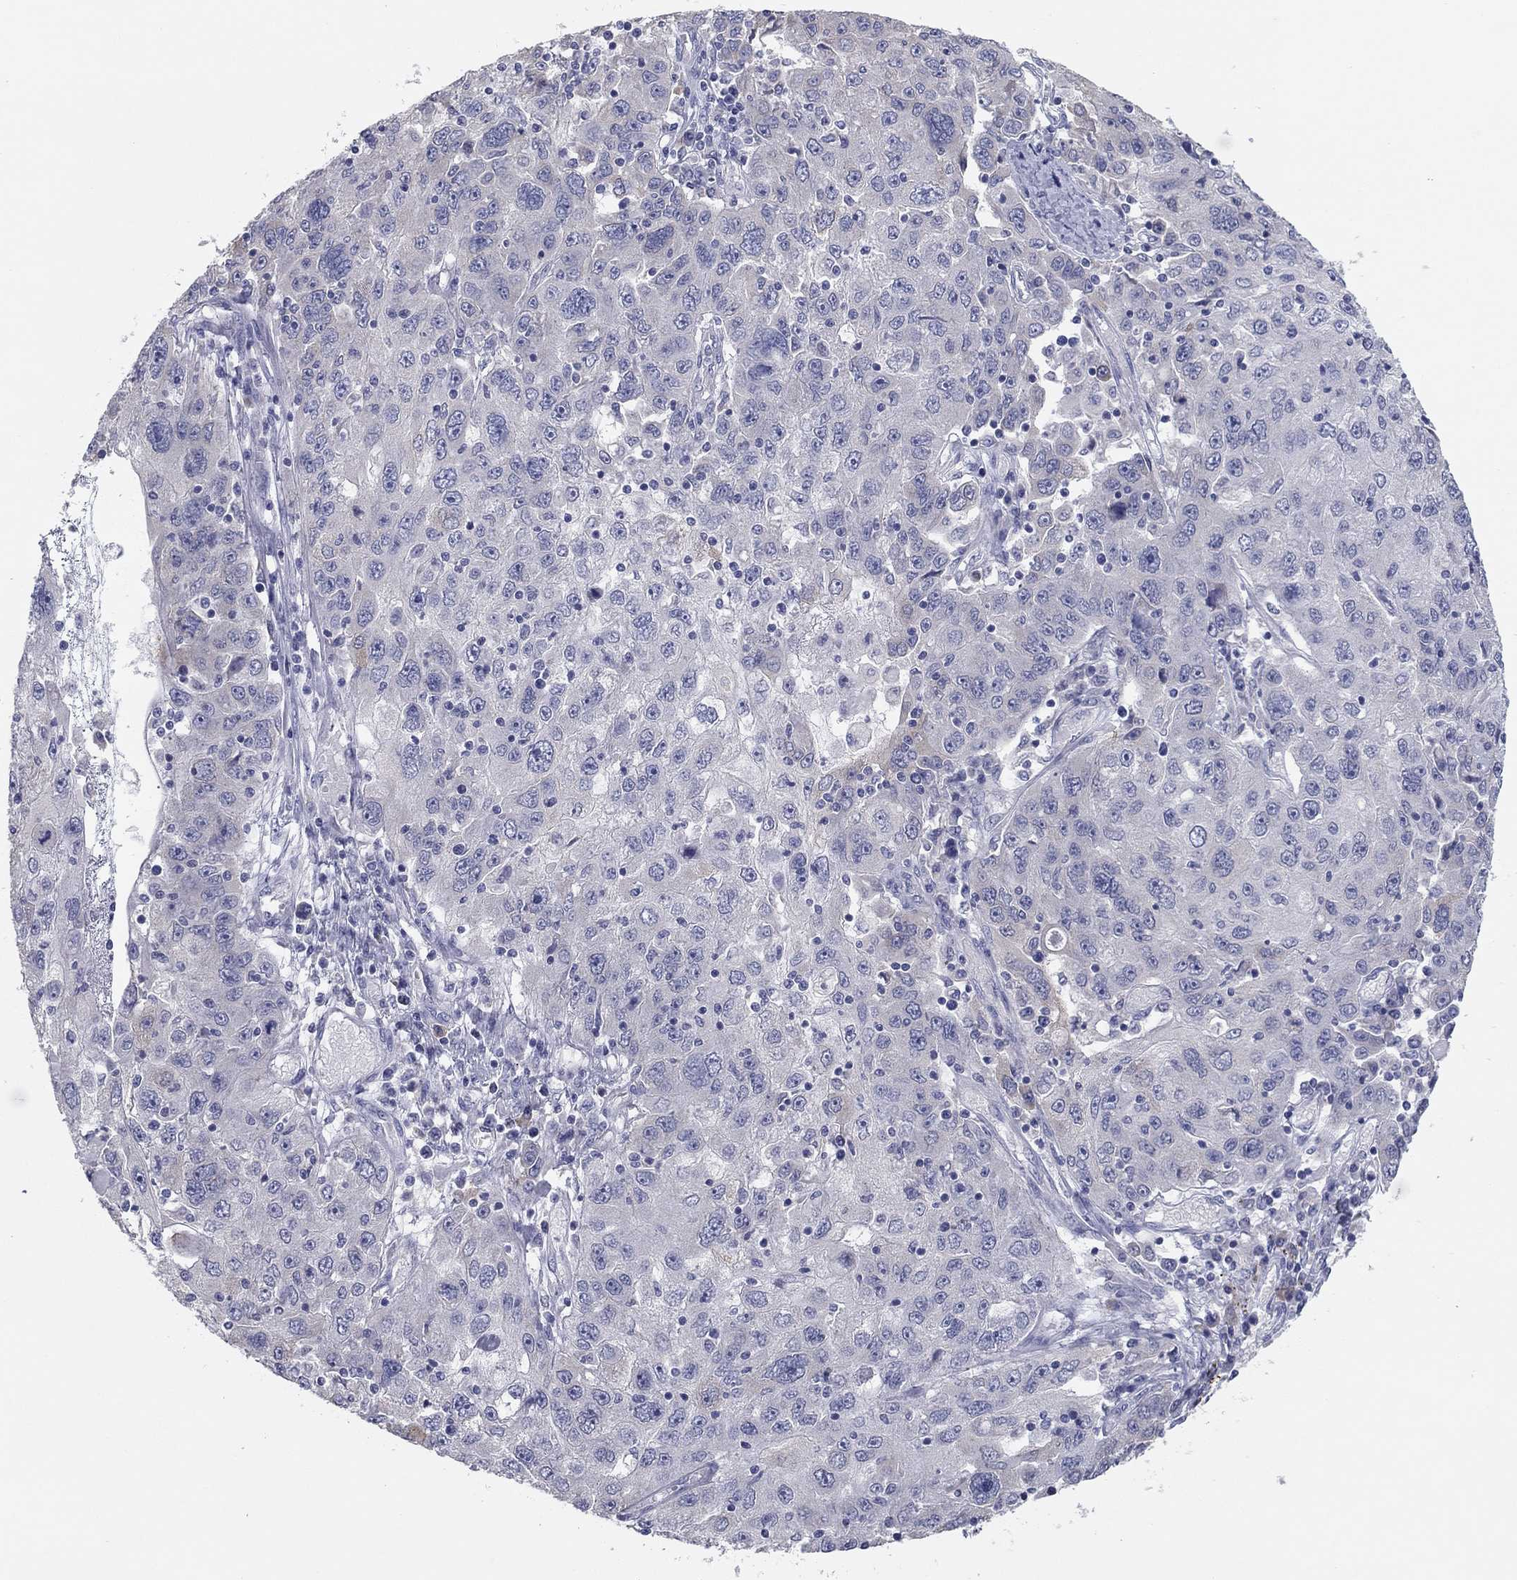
{"staining": {"intensity": "negative", "quantity": "none", "location": "none"}, "tissue": "stomach cancer", "cell_type": "Tumor cells", "image_type": "cancer", "snomed": [{"axis": "morphology", "description": "Adenocarcinoma, NOS"}, {"axis": "topography", "description": "Stomach"}], "caption": "A high-resolution micrograph shows immunohistochemistry staining of stomach cancer, which exhibits no significant expression in tumor cells. (Brightfield microscopy of DAB (3,3'-diaminobenzidine) immunohistochemistry (IHC) at high magnification).", "gene": "GRK7", "patient": {"sex": "male", "age": 56}}